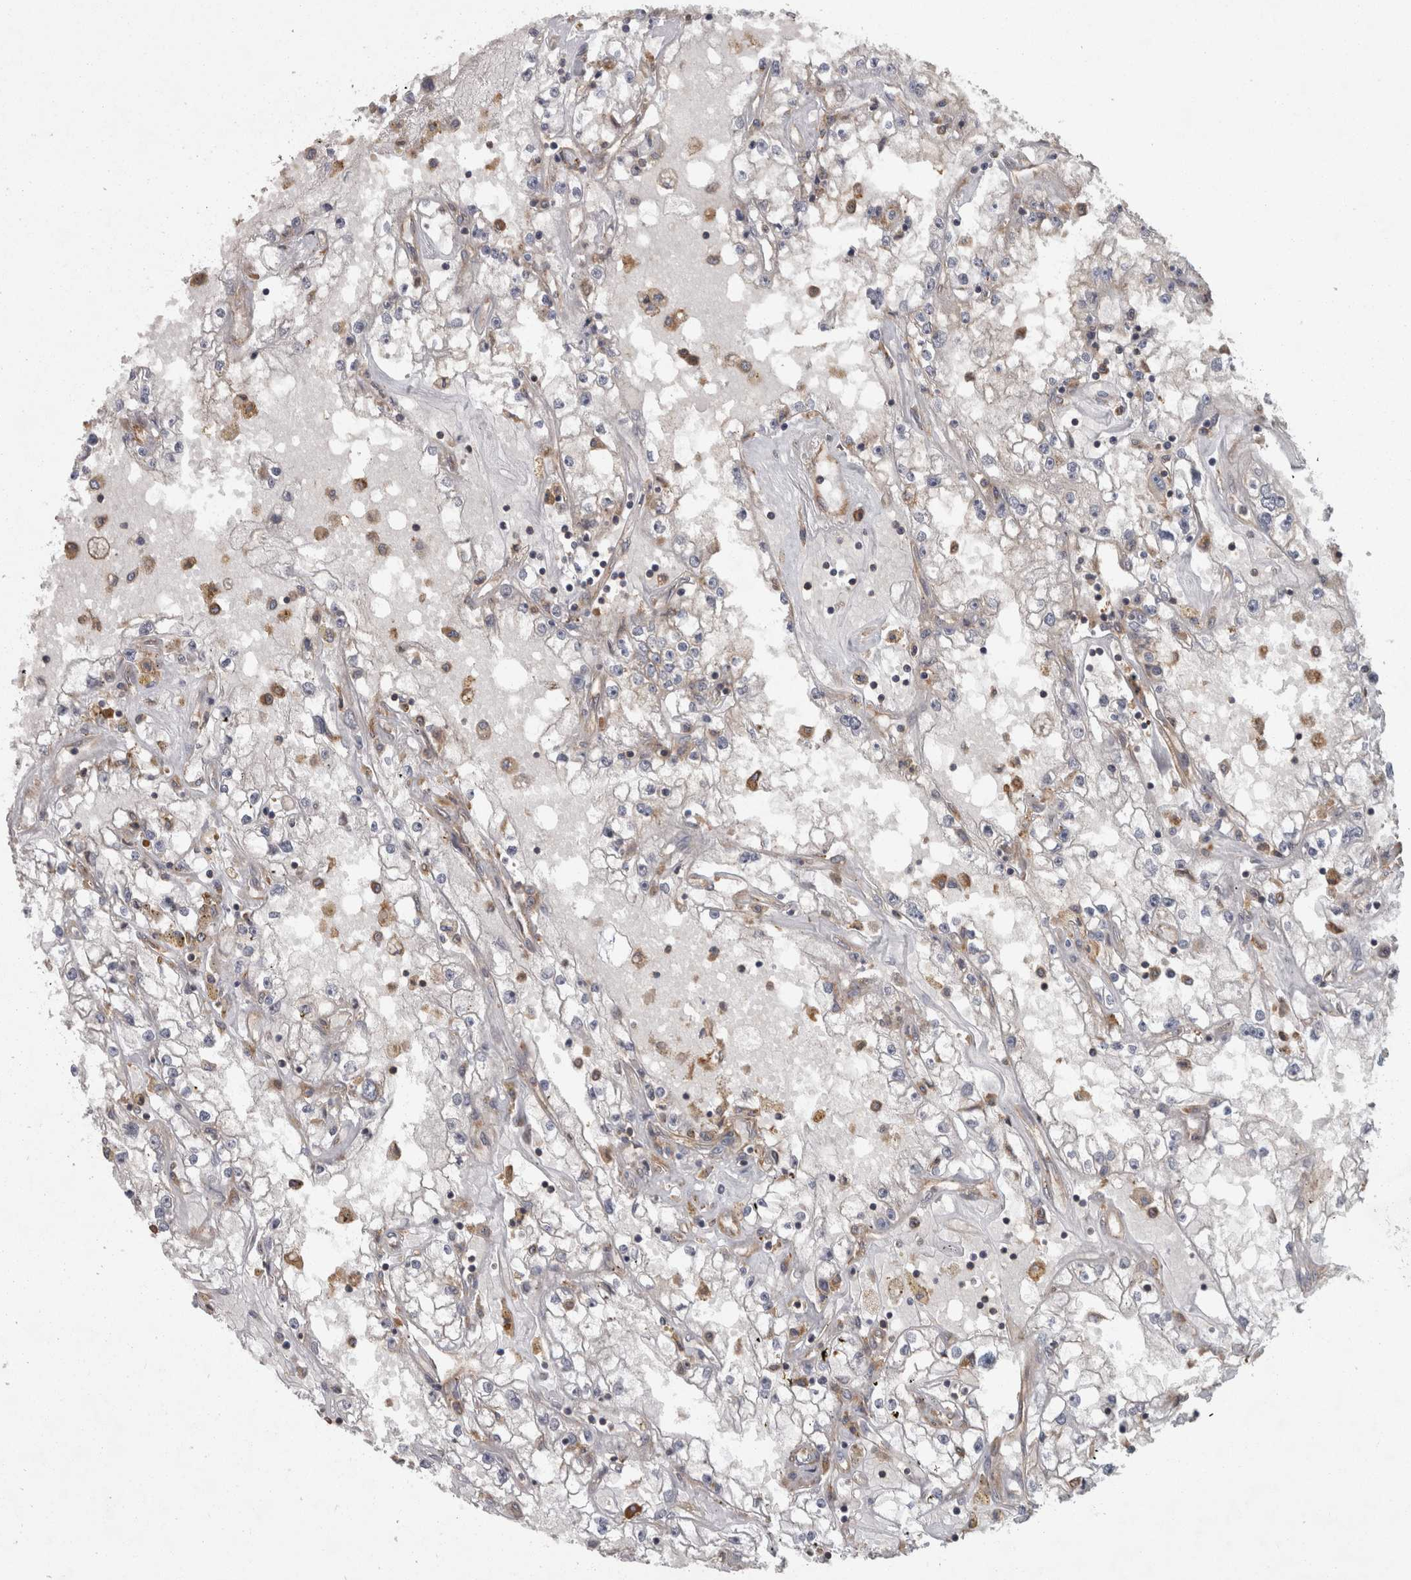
{"staining": {"intensity": "negative", "quantity": "none", "location": "none"}, "tissue": "renal cancer", "cell_type": "Tumor cells", "image_type": "cancer", "snomed": [{"axis": "morphology", "description": "Adenocarcinoma, NOS"}, {"axis": "topography", "description": "Kidney"}], "caption": "The immunohistochemistry (IHC) micrograph has no significant positivity in tumor cells of adenocarcinoma (renal) tissue.", "gene": "SMCR8", "patient": {"sex": "male", "age": 56}}